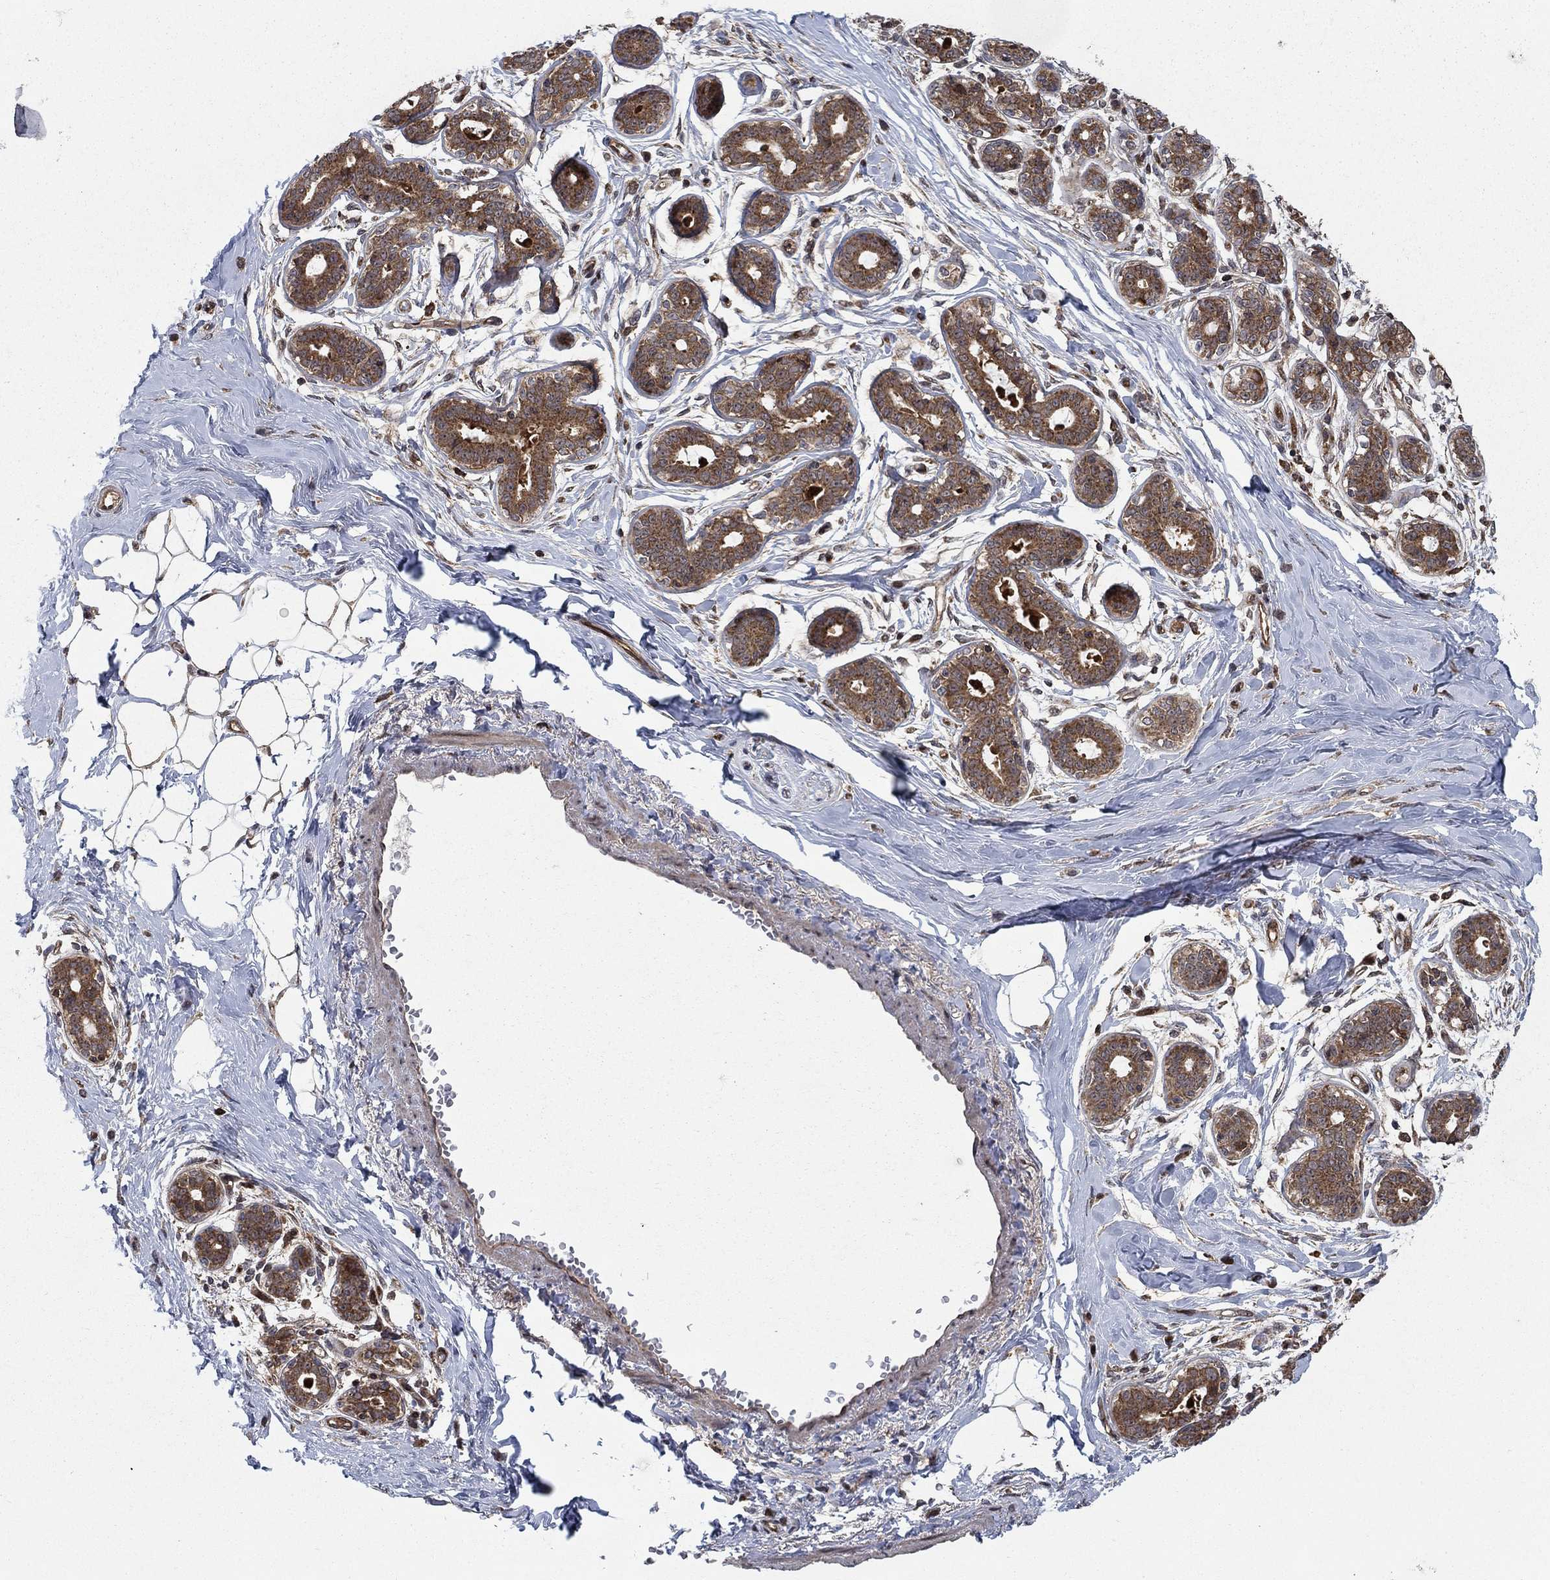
{"staining": {"intensity": "moderate", "quantity": "<25%", "location": "cytoplasmic/membranous"}, "tissue": "breast", "cell_type": "Adipocytes", "image_type": "normal", "snomed": [{"axis": "morphology", "description": "Normal tissue, NOS"}, {"axis": "topography", "description": "Skin"}, {"axis": "topography", "description": "Breast"}], "caption": "Protein analysis of benign breast demonstrates moderate cytoplasmic/membranous expression in about <25% of adipocytes.", "gene": "IFI35", "patient": {"sex": "female", "age": 43}}